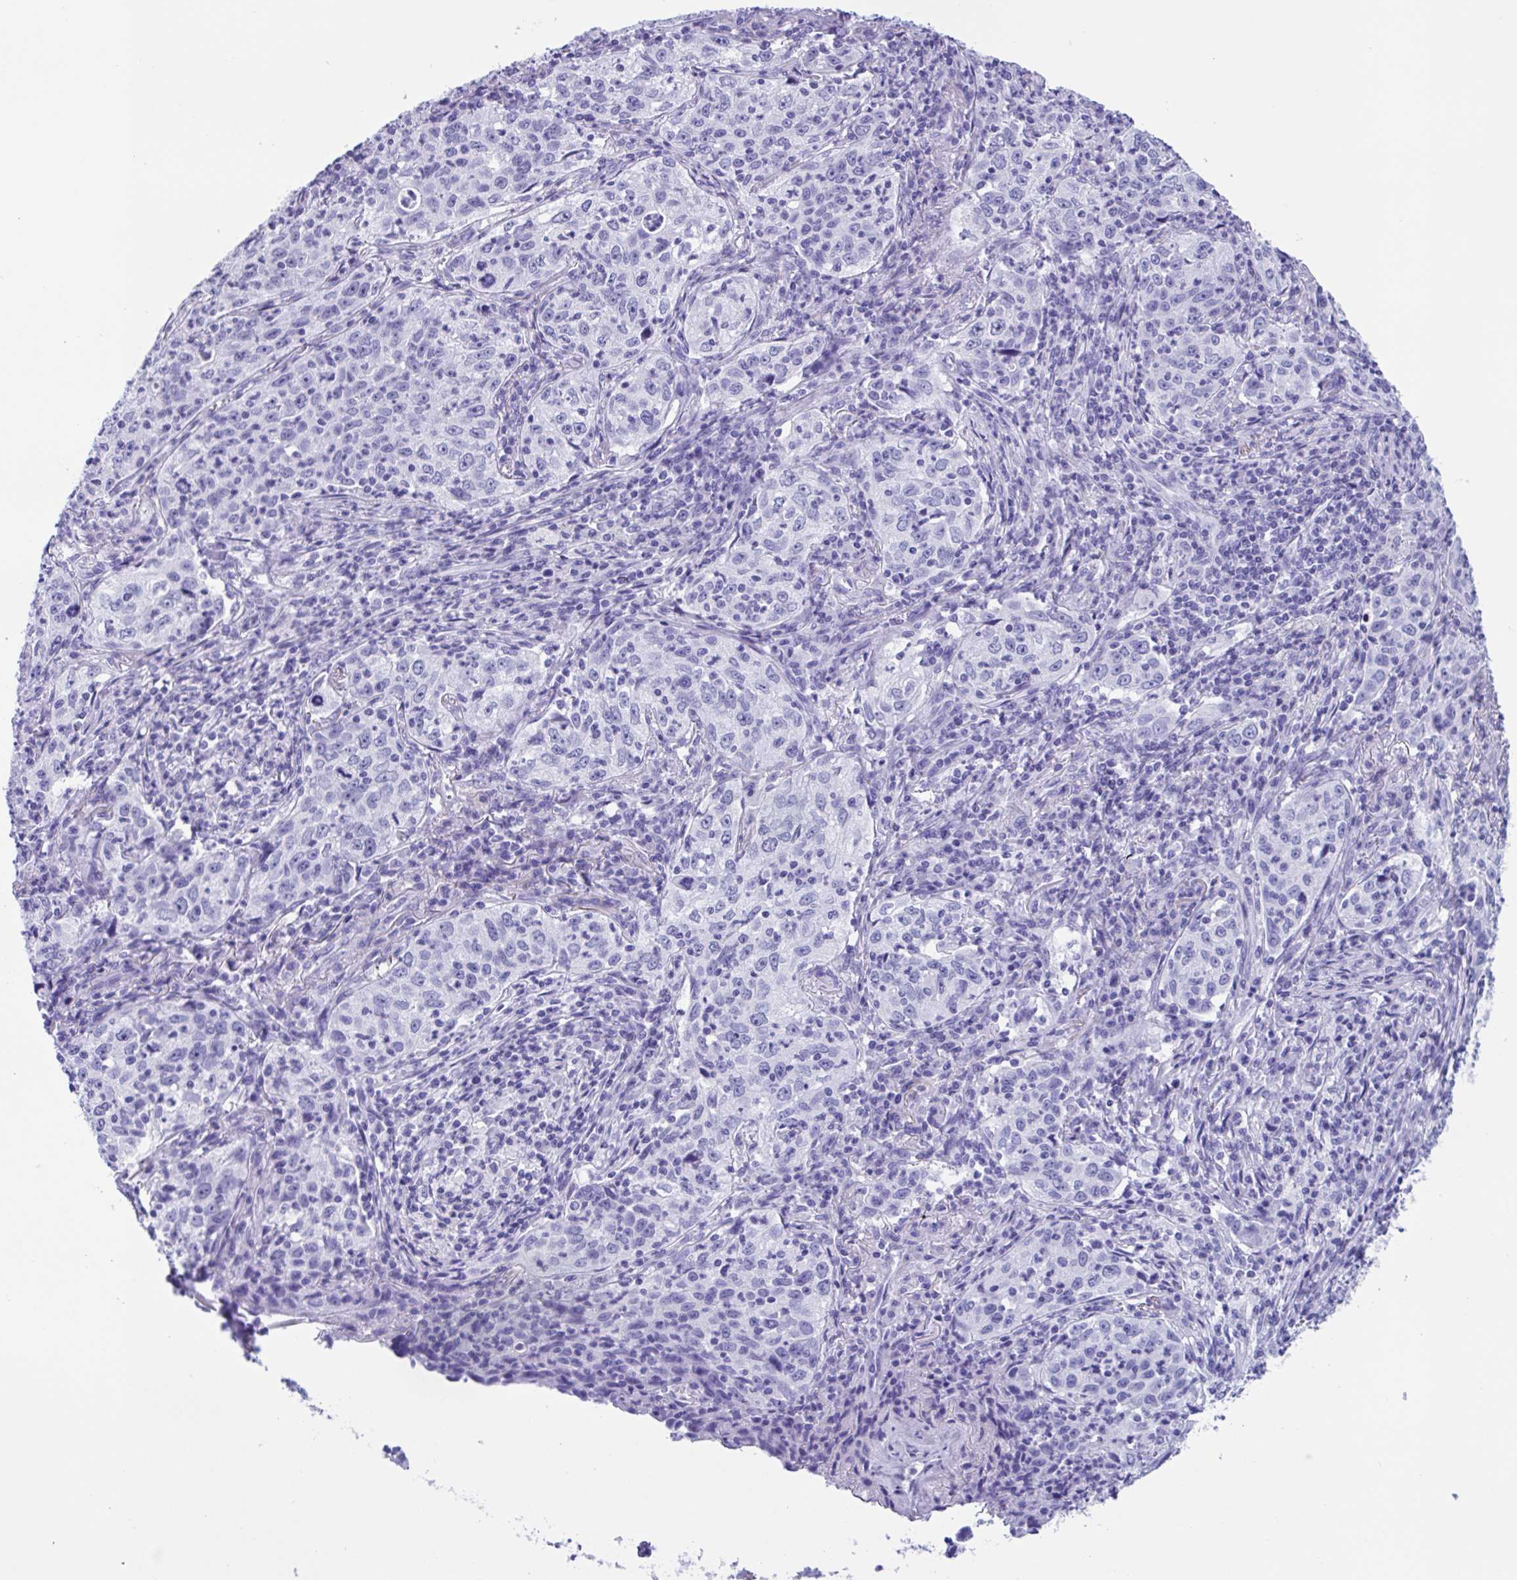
{"staining": {"intensity": "negative", "quantity": "none", "location": "none"}, "tissue": "lung cancer", "cell_type": "Tumor cells", "image_type": "cancer", "snomed": [{"axis": "morphology", "description": "Squamous cell carcinoma, NOS"}, {"axis": "topography", "description": "Lung"}], "caption": "Micrograph shows no protein positivity in tumor cells of squamous cell carcinoma (lung) tissue.", "gene": "ZNF850", "patient": {"sex": "male", "age": 71}}